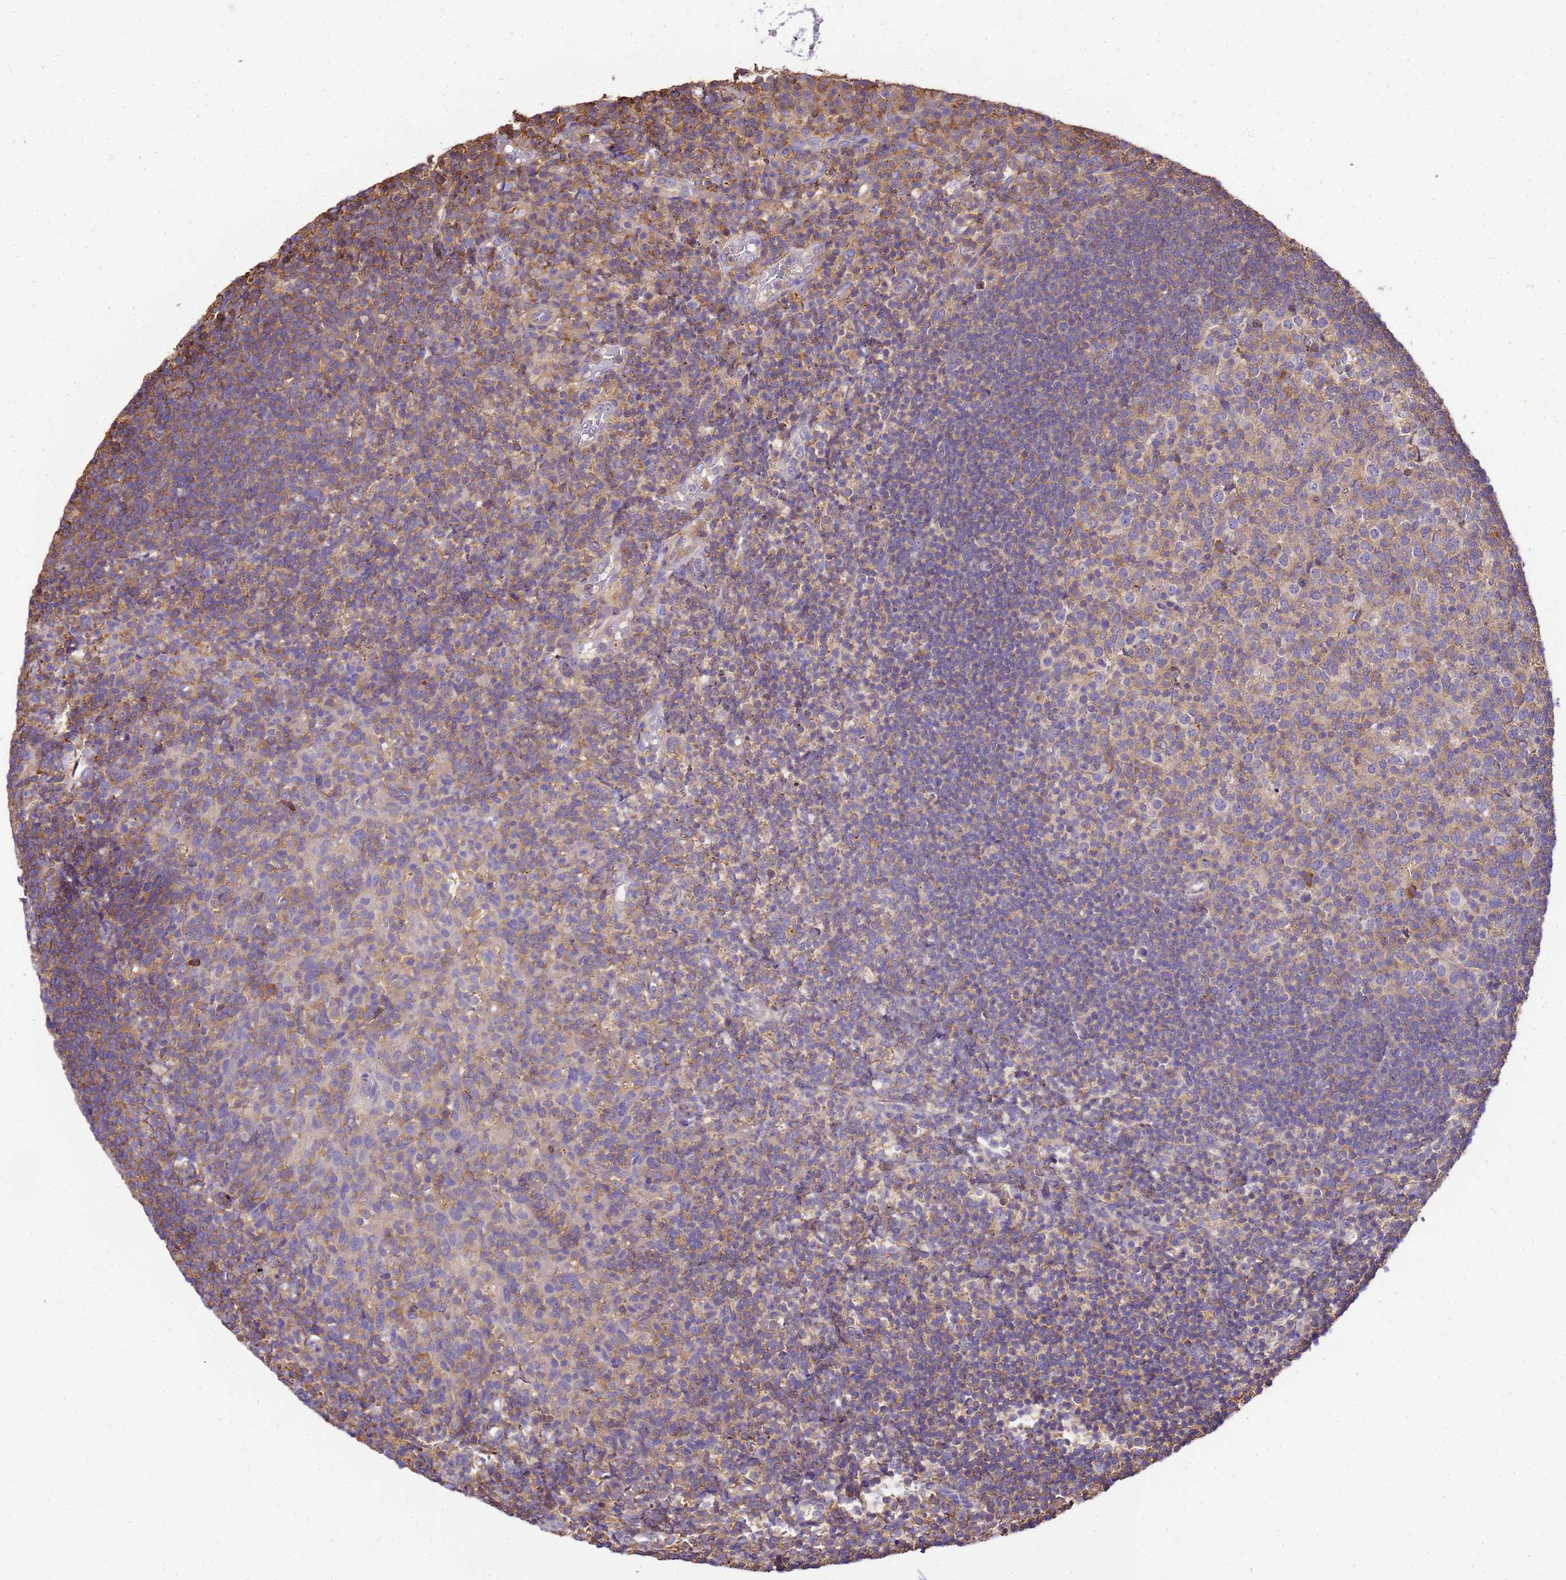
{"staining": {"intensity": "weak", "quantity": ">75%", "location": "cytoplasmic/membranous"}, "tissue": "tonsil", "cell_type": "Germinal center cells", "image_type": "normal", "snomed": [{"axis": "morphology", "description": "Normal tissue, NOS"}, {"axis": "topography", "description": "Tonsil"}], "caption": "Immunohistochemistry (IHC) photomicrograph of normal tonsil: human tonsil stained using immunohistochemistry shows low levels of weak protein expression localized specifically in the cytoplasmic/membranous of germinal center cells, appearing as a cytoplasmic/membranous brown color.", "gene": "WDR64", "patient": {"sex": "female", "age": 10}}